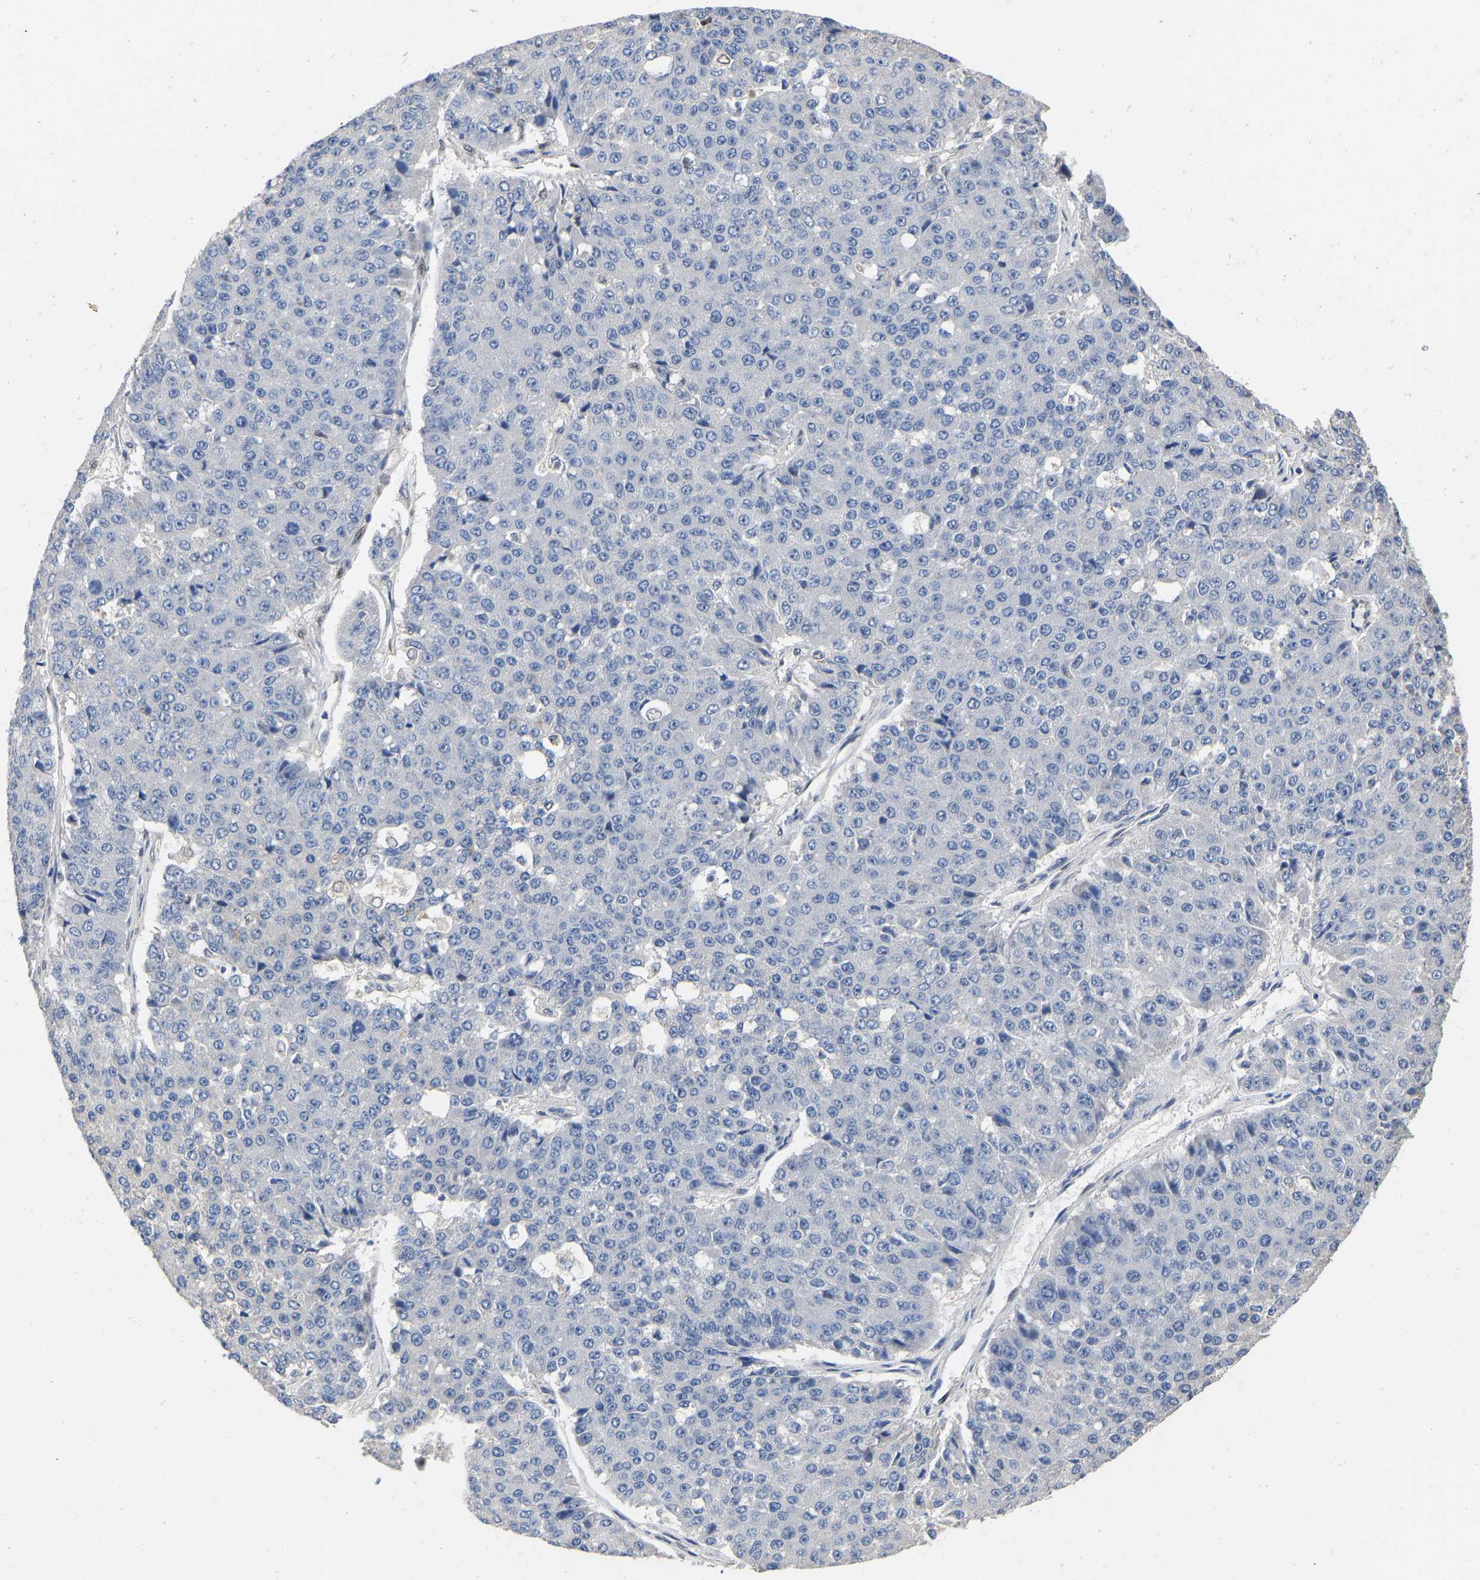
{"staining": {"intensity": "negative", "quantity": "none", "location": "none"}, "tissue": "pancreatic cancer", "cell_type": "Tumor cells", "image_type": "cancer", "snomed": [{"axis": "morphology", "description": "Adenocarcinoma, NOS"}, {"axis": "topography", "description": "Pancreas"}], "caption": "An IHC photomicrograph of pancreatic adenocarcinoma is shown. There is no staining in tumor cells of pancreatic adenocarcinoma. (Immunohistochemistry (ihc), brightfield microscopy, high magnification).", "gene": "QKI", "patient": {"sex": "male", "age": 50}}